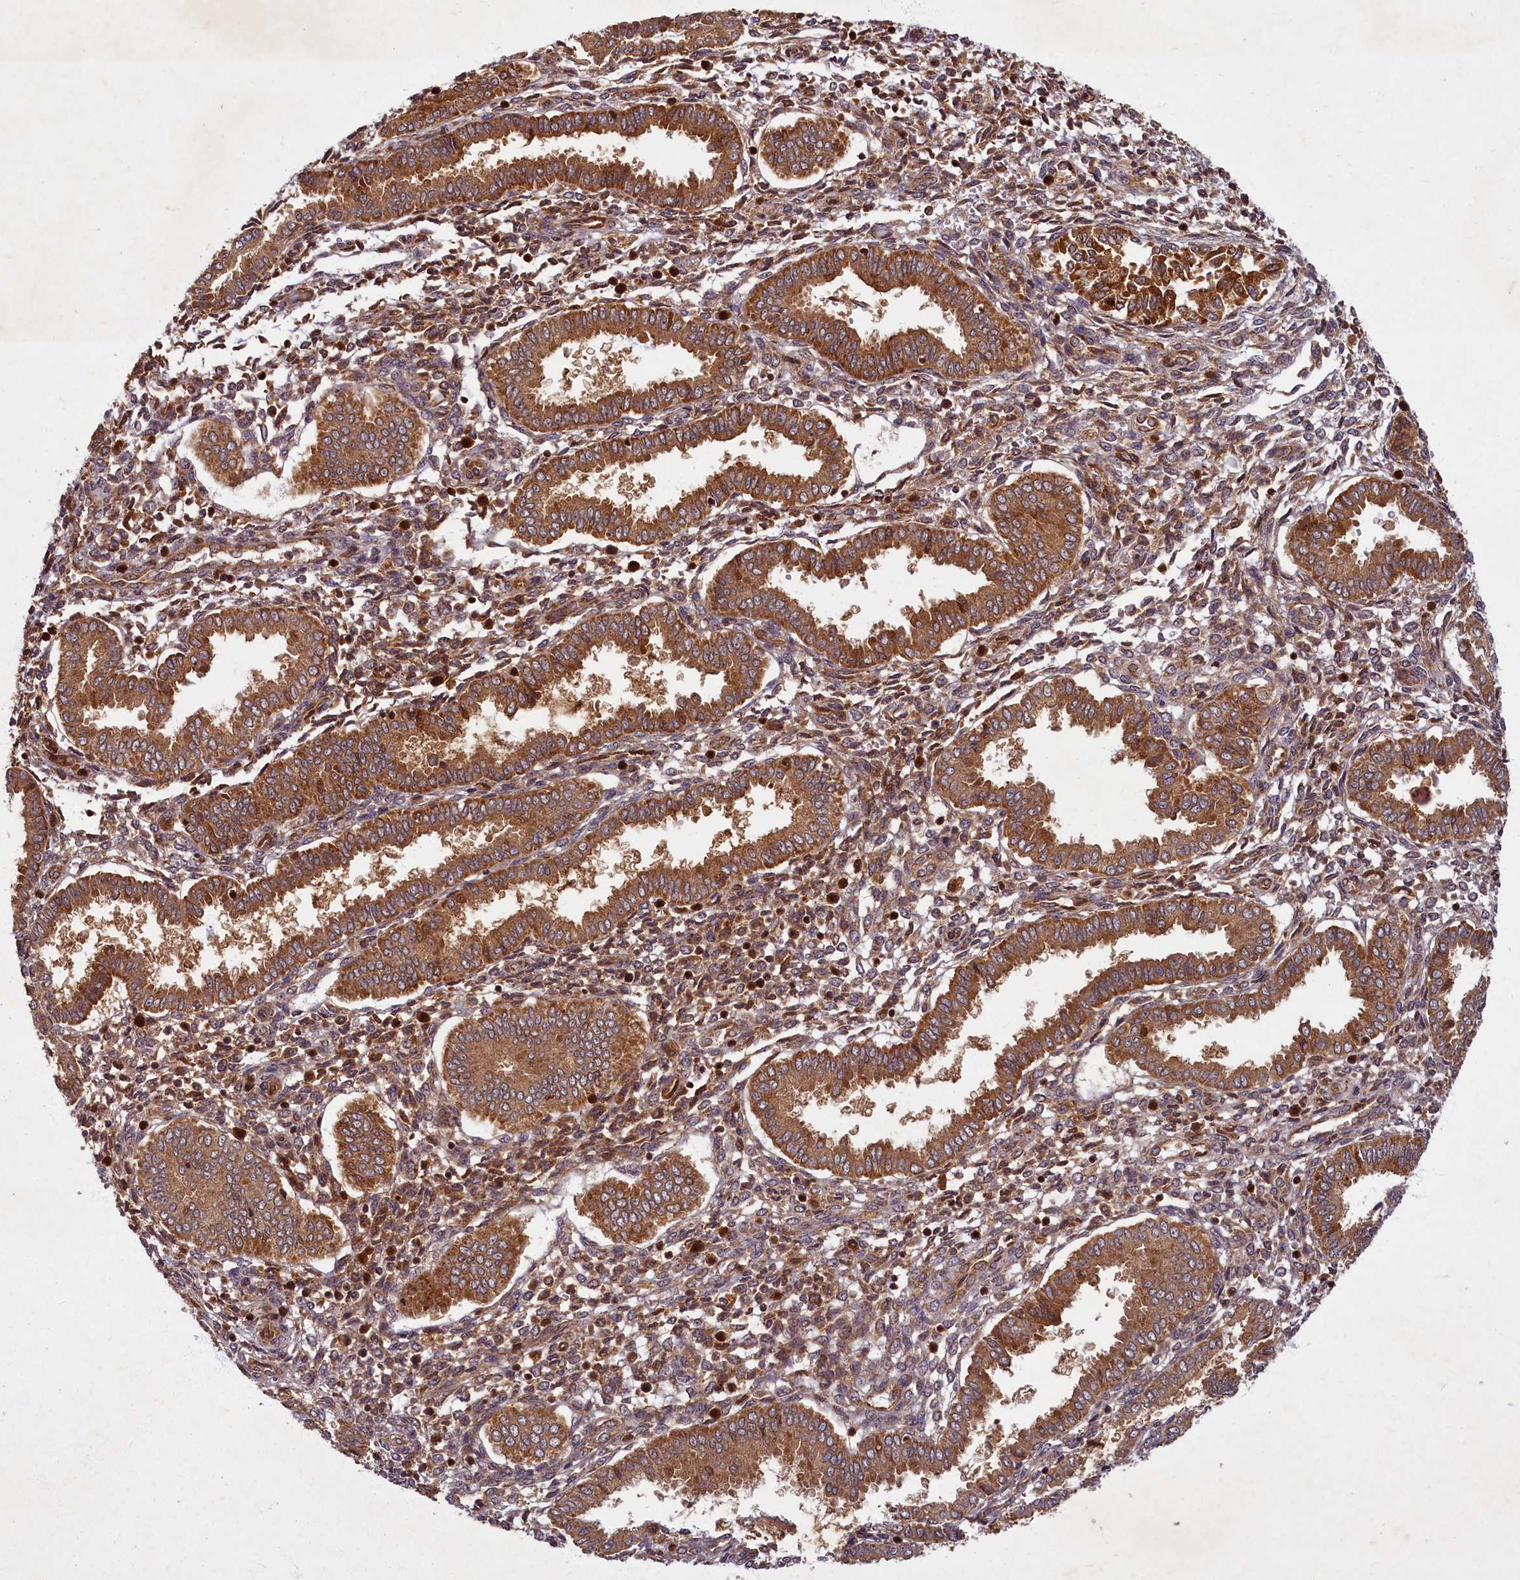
{"staining": {"intensity": "moderate", "quantity": "25%-75%", "location": "cytoplasmic/membranous"}, "tissue": "endometrium", "cell_type": "Cells in endometrial stroma", "image_type": "normal", "snomed": [{"axis": "morphology", "description": "Normal tissue, NOS"}, {"axis": "topography", "description": "Endometrium"}], "caption": "Immunohistochemistry photomicrograph of normal endometrium stained for a protein (brown), which displays medium levels of moderate cytoplasmic/membranous positivity in about 25%-75% of cells in endometrial stroma.", "gene": "SLC11A2", "patient": {"sex": "female", "age": 24}}